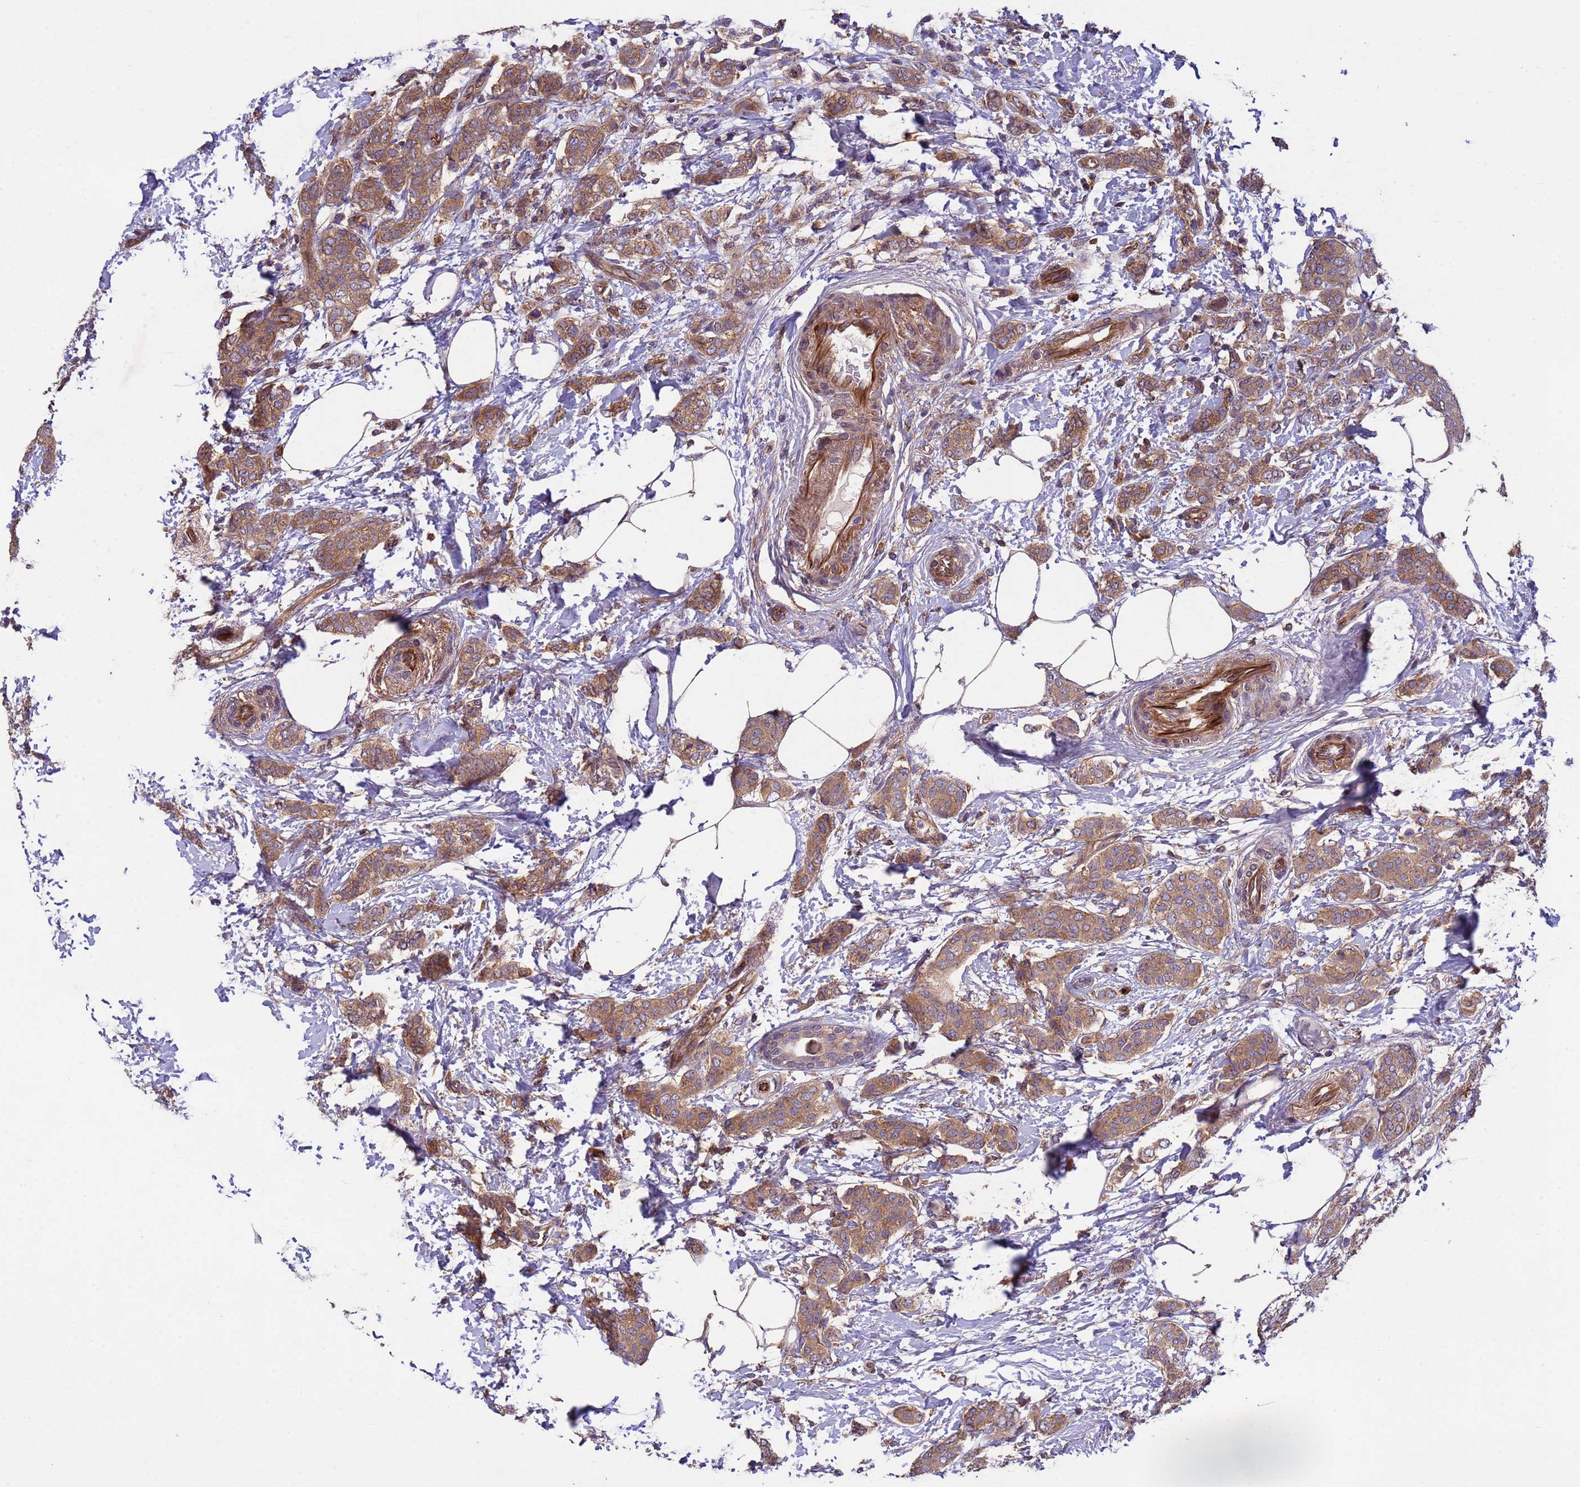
{"staining": {"intensity": "moderate", "quantity": ">75%", "location": "cytoplasmic/membranous"}, "tissue": "breast cancer", "cell_type": "Tumor cells", "image_type": "cancer", "snomed": [{"axis": "morphology", "description": "Duct carcinoma"}, {"axis": "topography", "description": "Breast"}], "caption": "Tumor cells demonstrate moderate cytoplasmic/membranous positivity in approximately >75% of cells in breast invasive ductal carcinoma.", "gene": "RAB10", "patient": {"sex": "female", "age": 72}}